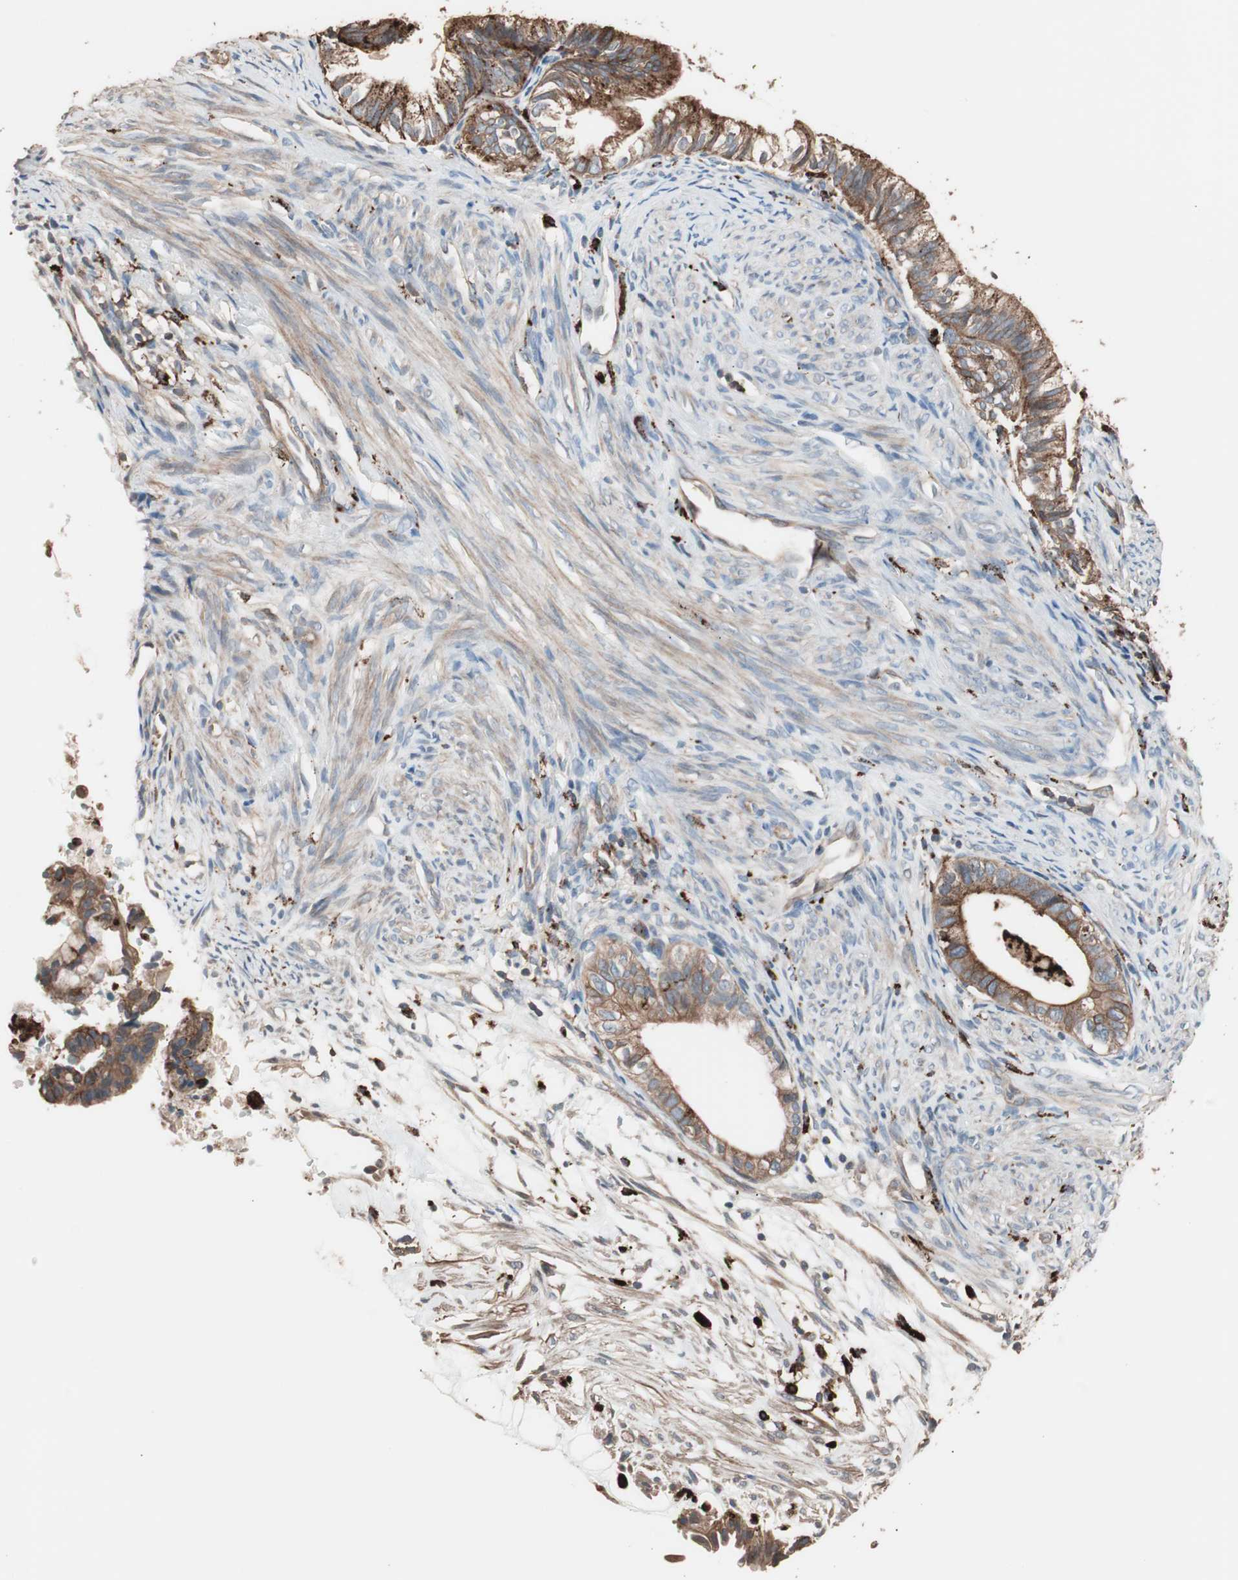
{"staining": {"intensity": "moderate", "quantity": ">75%", "location": "cytoplasmic/membranous"}, "tissue": "cervical cancer", "cell_type": "Tumor cells", "image_type": "cancer", "snomed": [{"axis": "morphology", "description": "Normal tissue, NOS"}, {"axis": "morphology", "description": "Adenocarcinoma, NOS"}, {"axis": "topography", "description": "Cervix"}, {"axis": "topography", "description": "Endometrium"}], "caption": "Immunohistochemistry photomicrograph of human cervical cancer stained for a protein (brown), which shows medium levels of moderate cytoplasmic/membranous expression in approximately >75% of tumor cells.", "gene": "CCT3", "patient": {"sex": "female", "age": 86}}